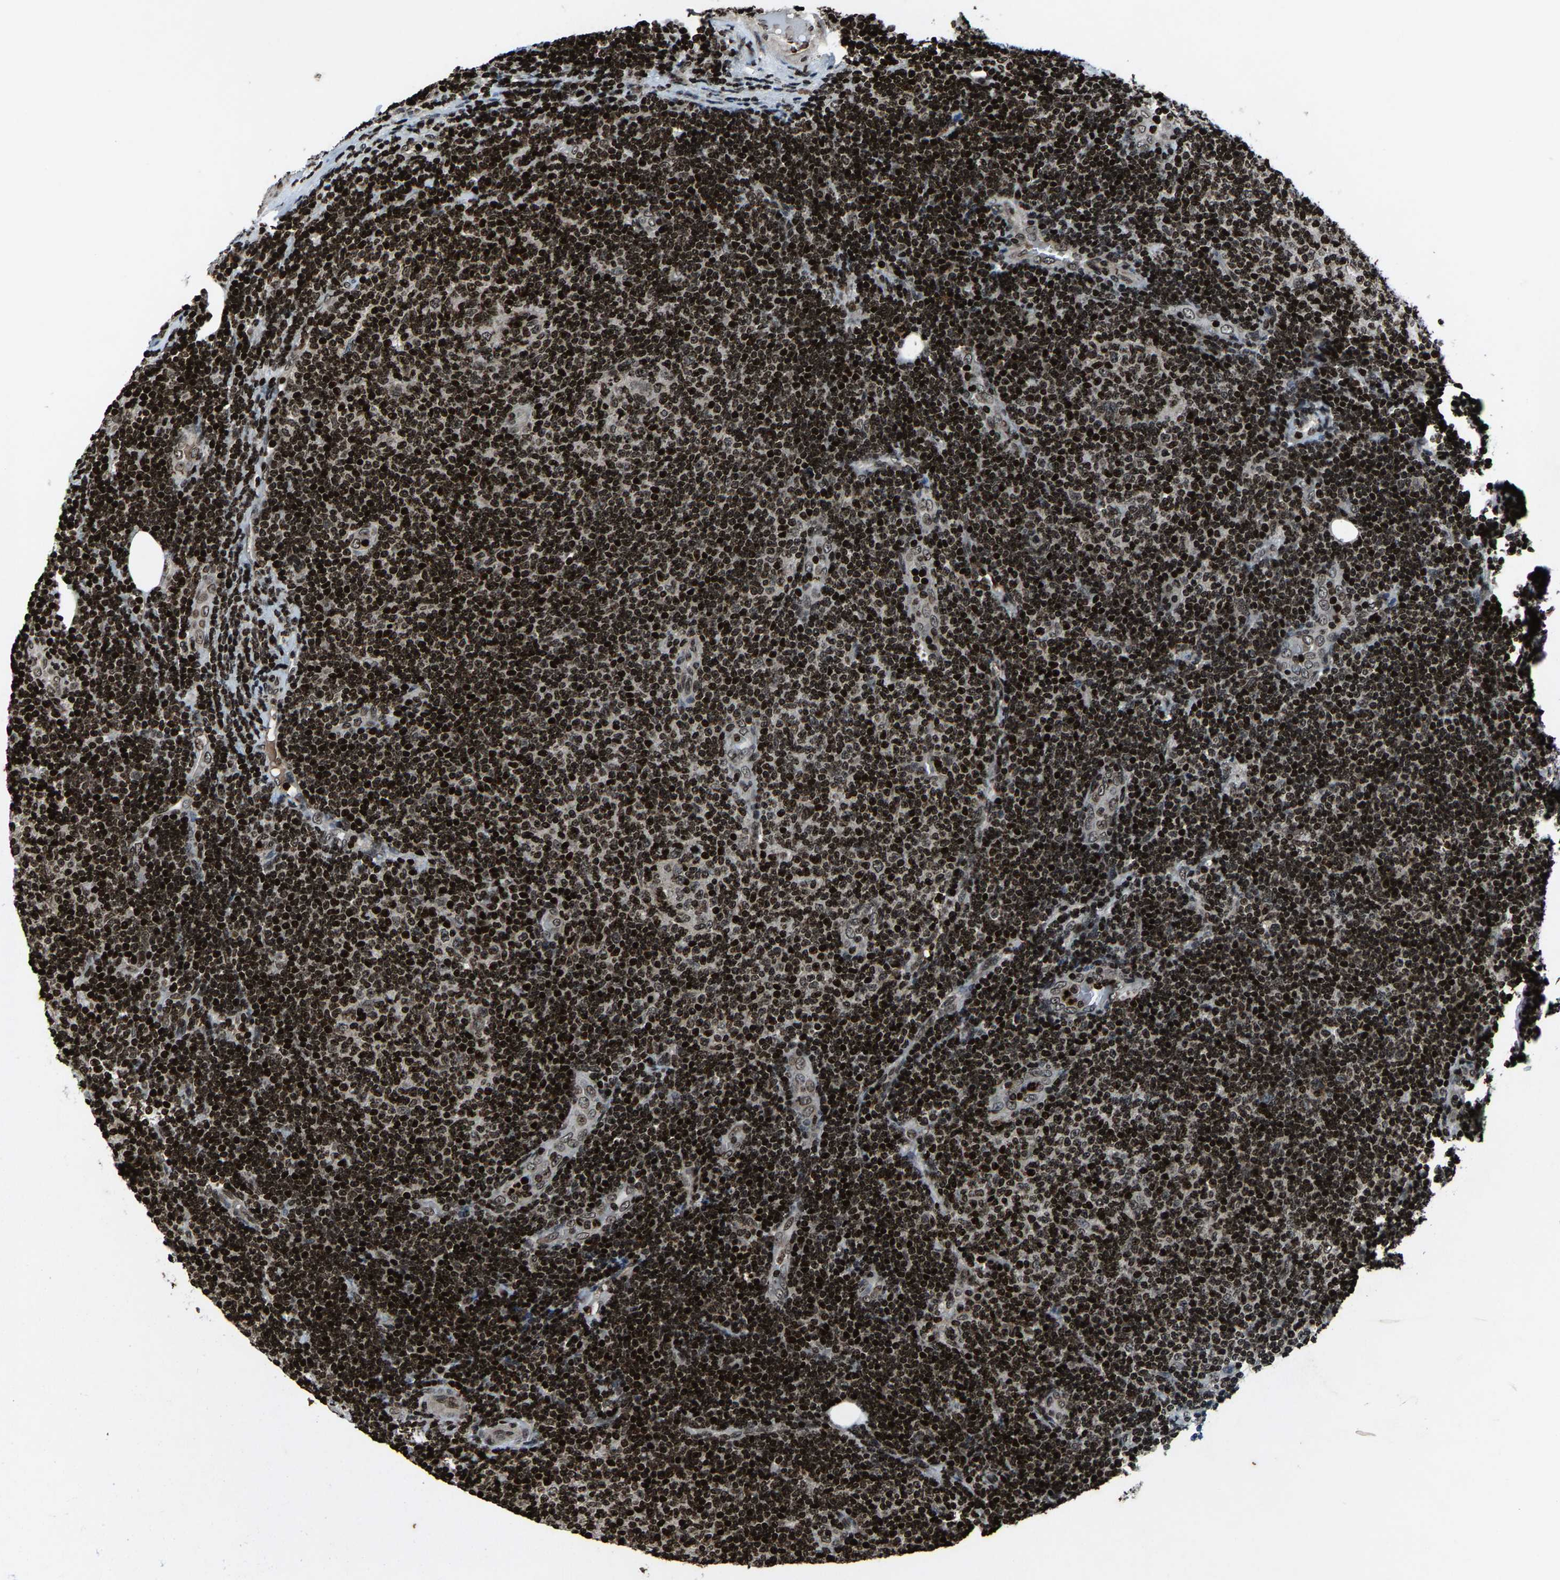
{"staining": {"intensity": "strong", "quantity": ">75%", "location": "nuclear"}, "tissue": "lymphoma", "cell_type": "Tumor cells", "image_type": "cancer", "snomed": [{"axis": "morphology", "description": "Malignant lymphoma, non-Hodgkin's type, Low grade"}, {"axis": "topography", "description": "Lymph node"}], "caption": "An image of human lymphoma stained for a protein shows strong nuclear brown staining in tumor cells.", "gene": "H4C1", "patient": {"sex": "male", "age": 83}}